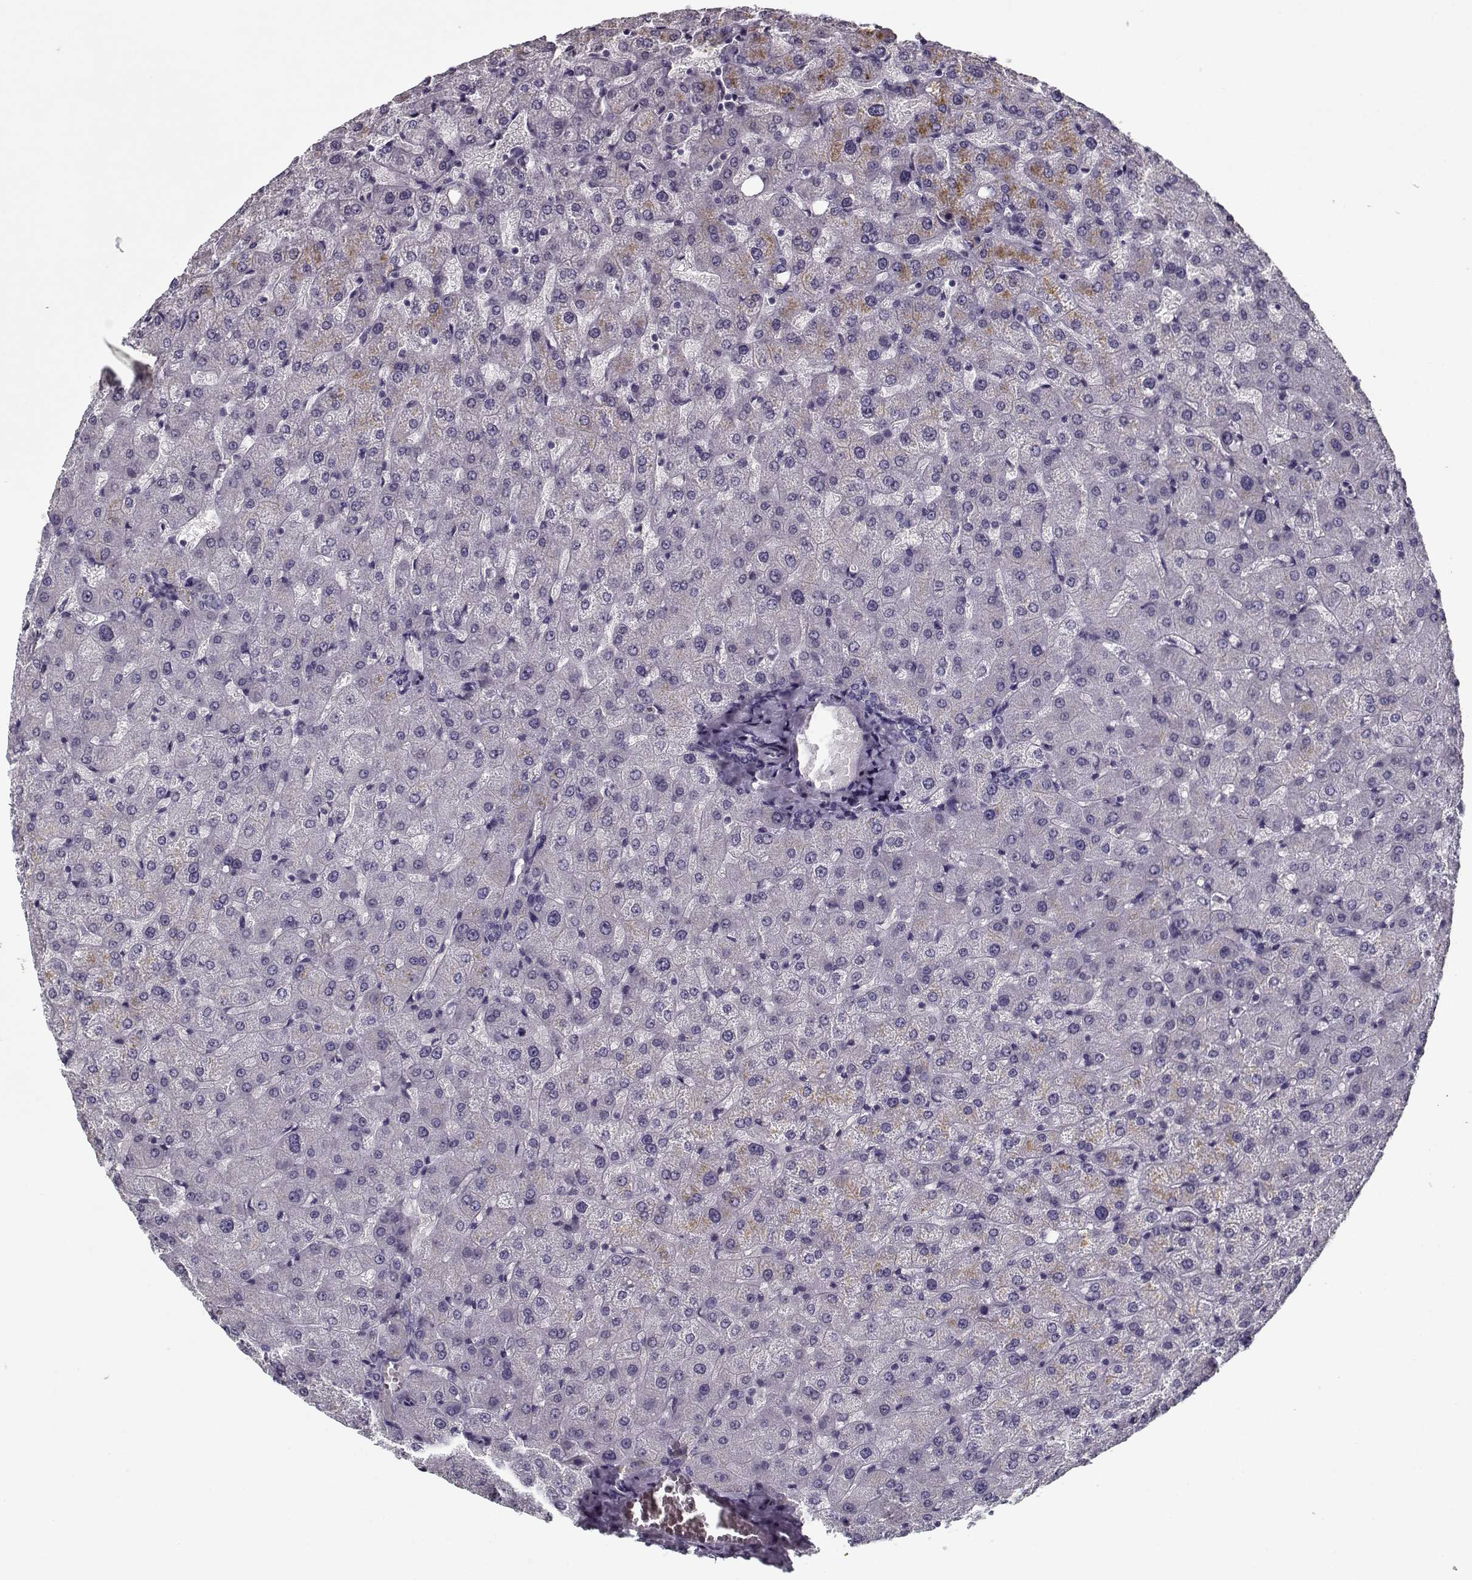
{"staining": {"intensity": "negative", "quantity": "none", "location": "none"}, "tissue": "liver", "cell_type": "Cholangiocytes", "image_type": "normal", "snomed": [{"axis": "morphology", "description": "Normal tissue, NOS"}, {"axis": "topography", "description": "Liver"}], "caption": "Cholangiocytes are negative for brown protein staining in unremarkable liver. Nuclei are stained in blue.", "gene": "CCDC136", "patient": {"sex": "female", "age": 50}}